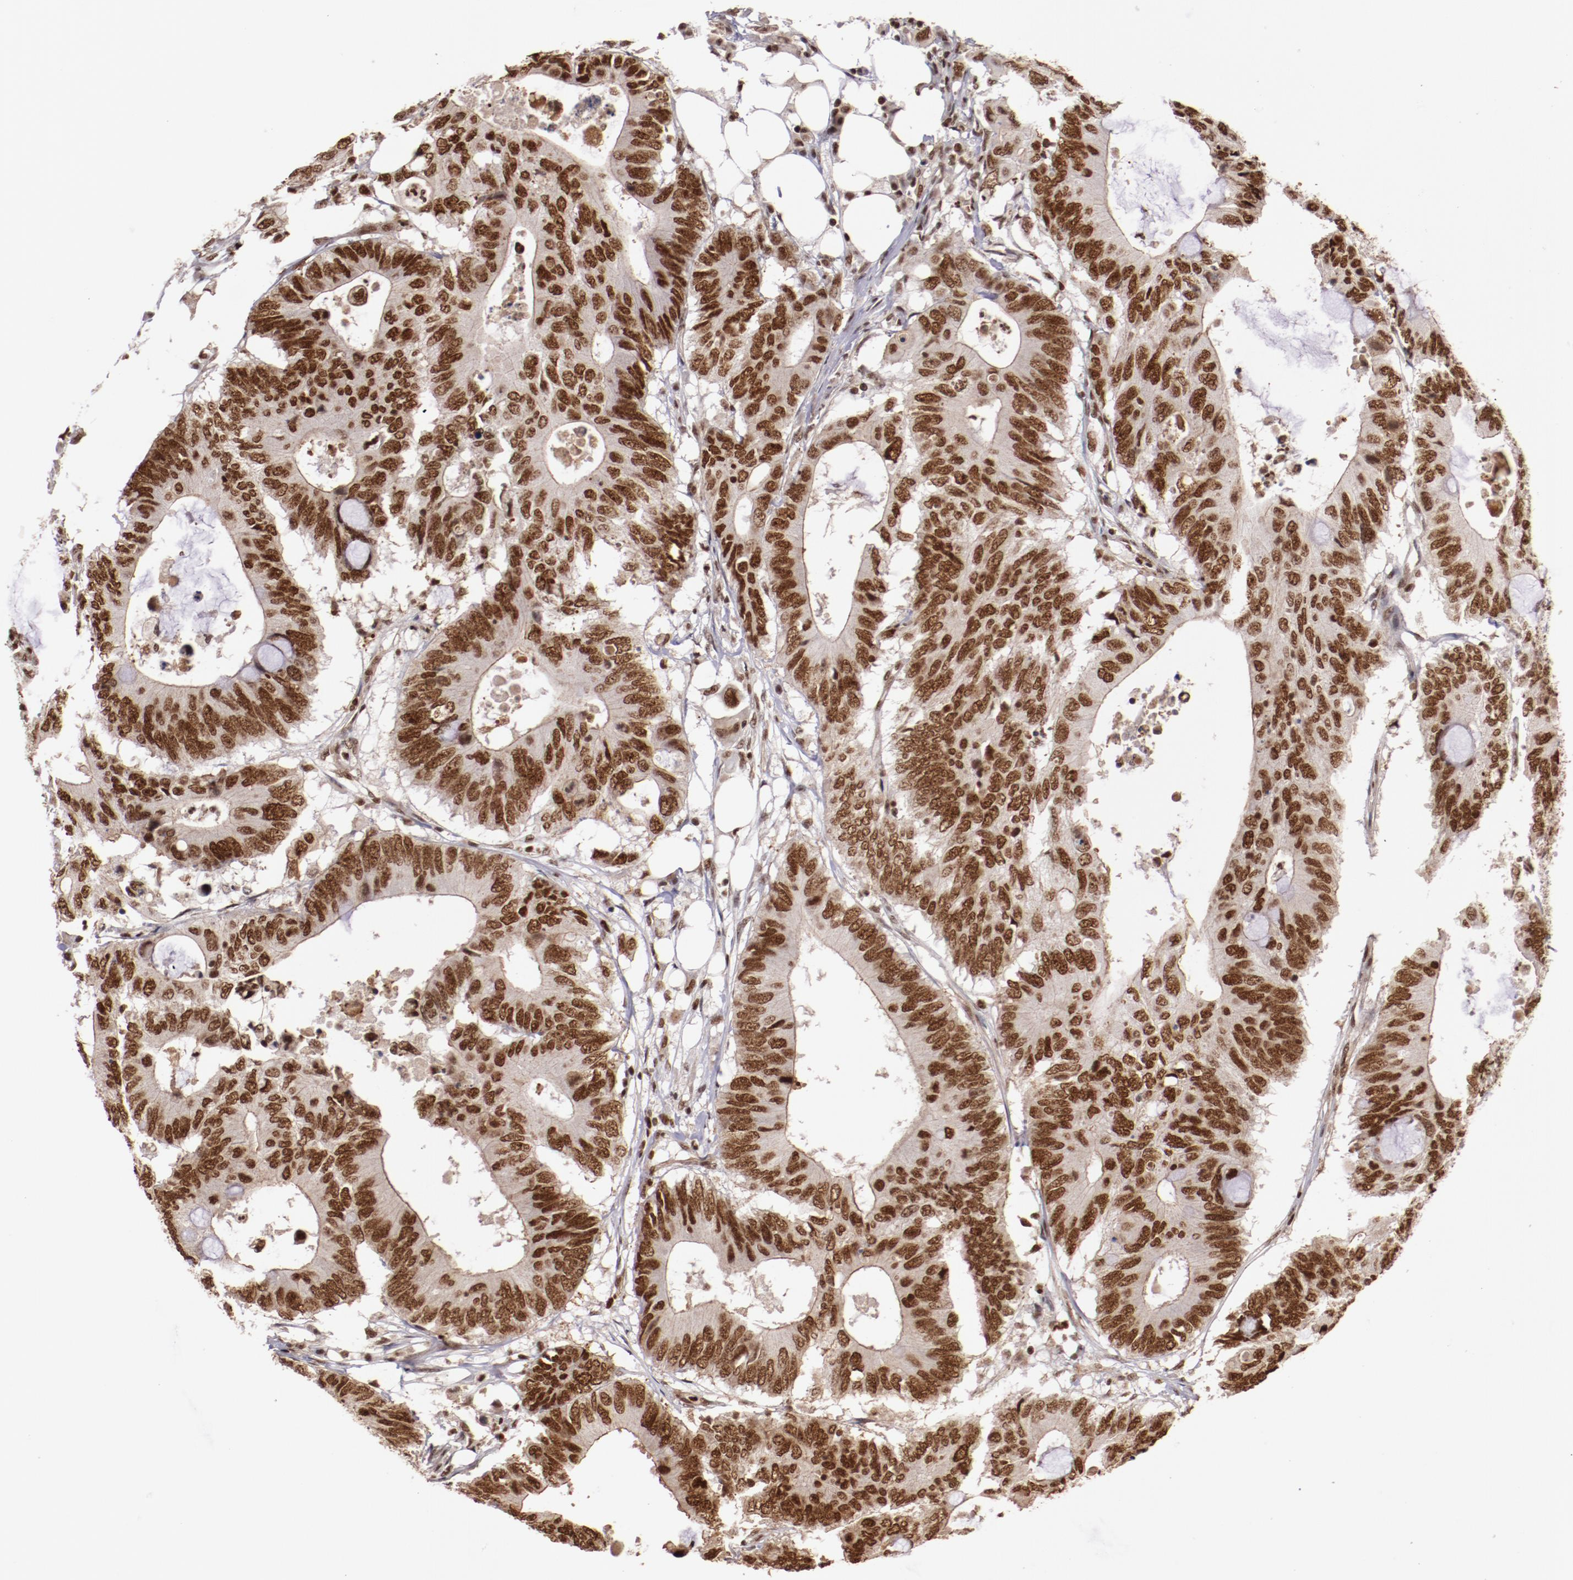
{"staining": {"intensity": "moderate", "quantity": ">75%", "location": "nuclear"}, "tissue": "colorectal cancer", "cell_type": "Tumor cells", "image_type": "cancer", "snomed": [{"axis": "morphology", "description": "Adenocarcinoma, NOS"}, {"axis": "topography", "description": "Colon"}], "caption": "Immunohistochemistry of human colorectal cancer exhibits medium levels of moderate nuclear staining in about >75% of tumor cells.", "gene": "STAG2", "patient": {"sex": "male", "age": 71}}